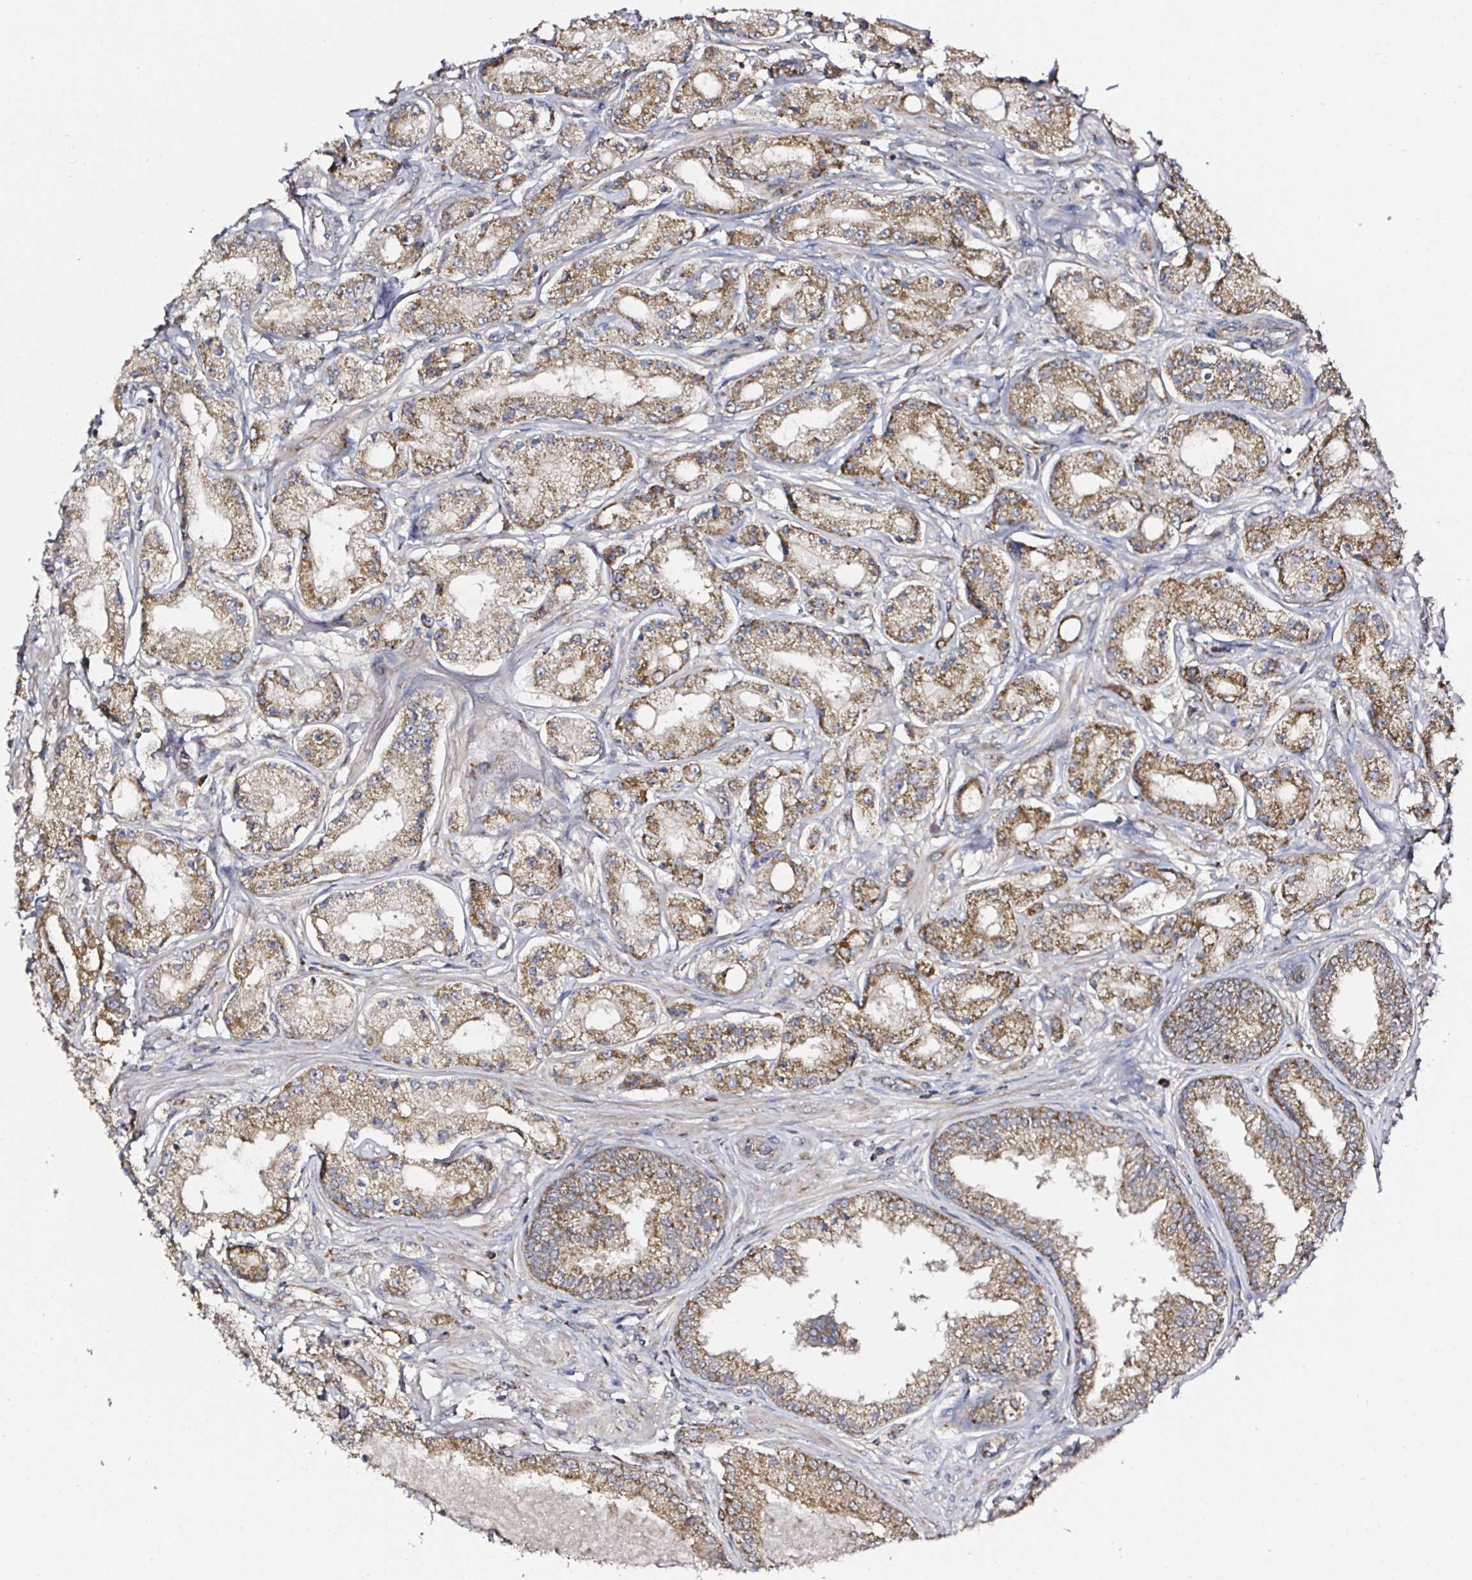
{"staining": {"intensity": "moderate", "quantity": ">75%", "location": "cytoplasmic/membranous"}, "tissue": "prostate cancer", "cell_type": "Tumor cells", "image_type": "cancer", "snomed": [{"axis": "morphology", "description": "Adenocarcinoma, High grade"}, {"axis": "topography", "description": "Prostate"}], "caption": "Human prostate cancer stained for a protein (brown) reveals moderate cytoplasmic/membranous positive positivity in about >75% of tumor cells.", "gene": "ATAD3B", "patient": {"sex": "male", "age": 66}}